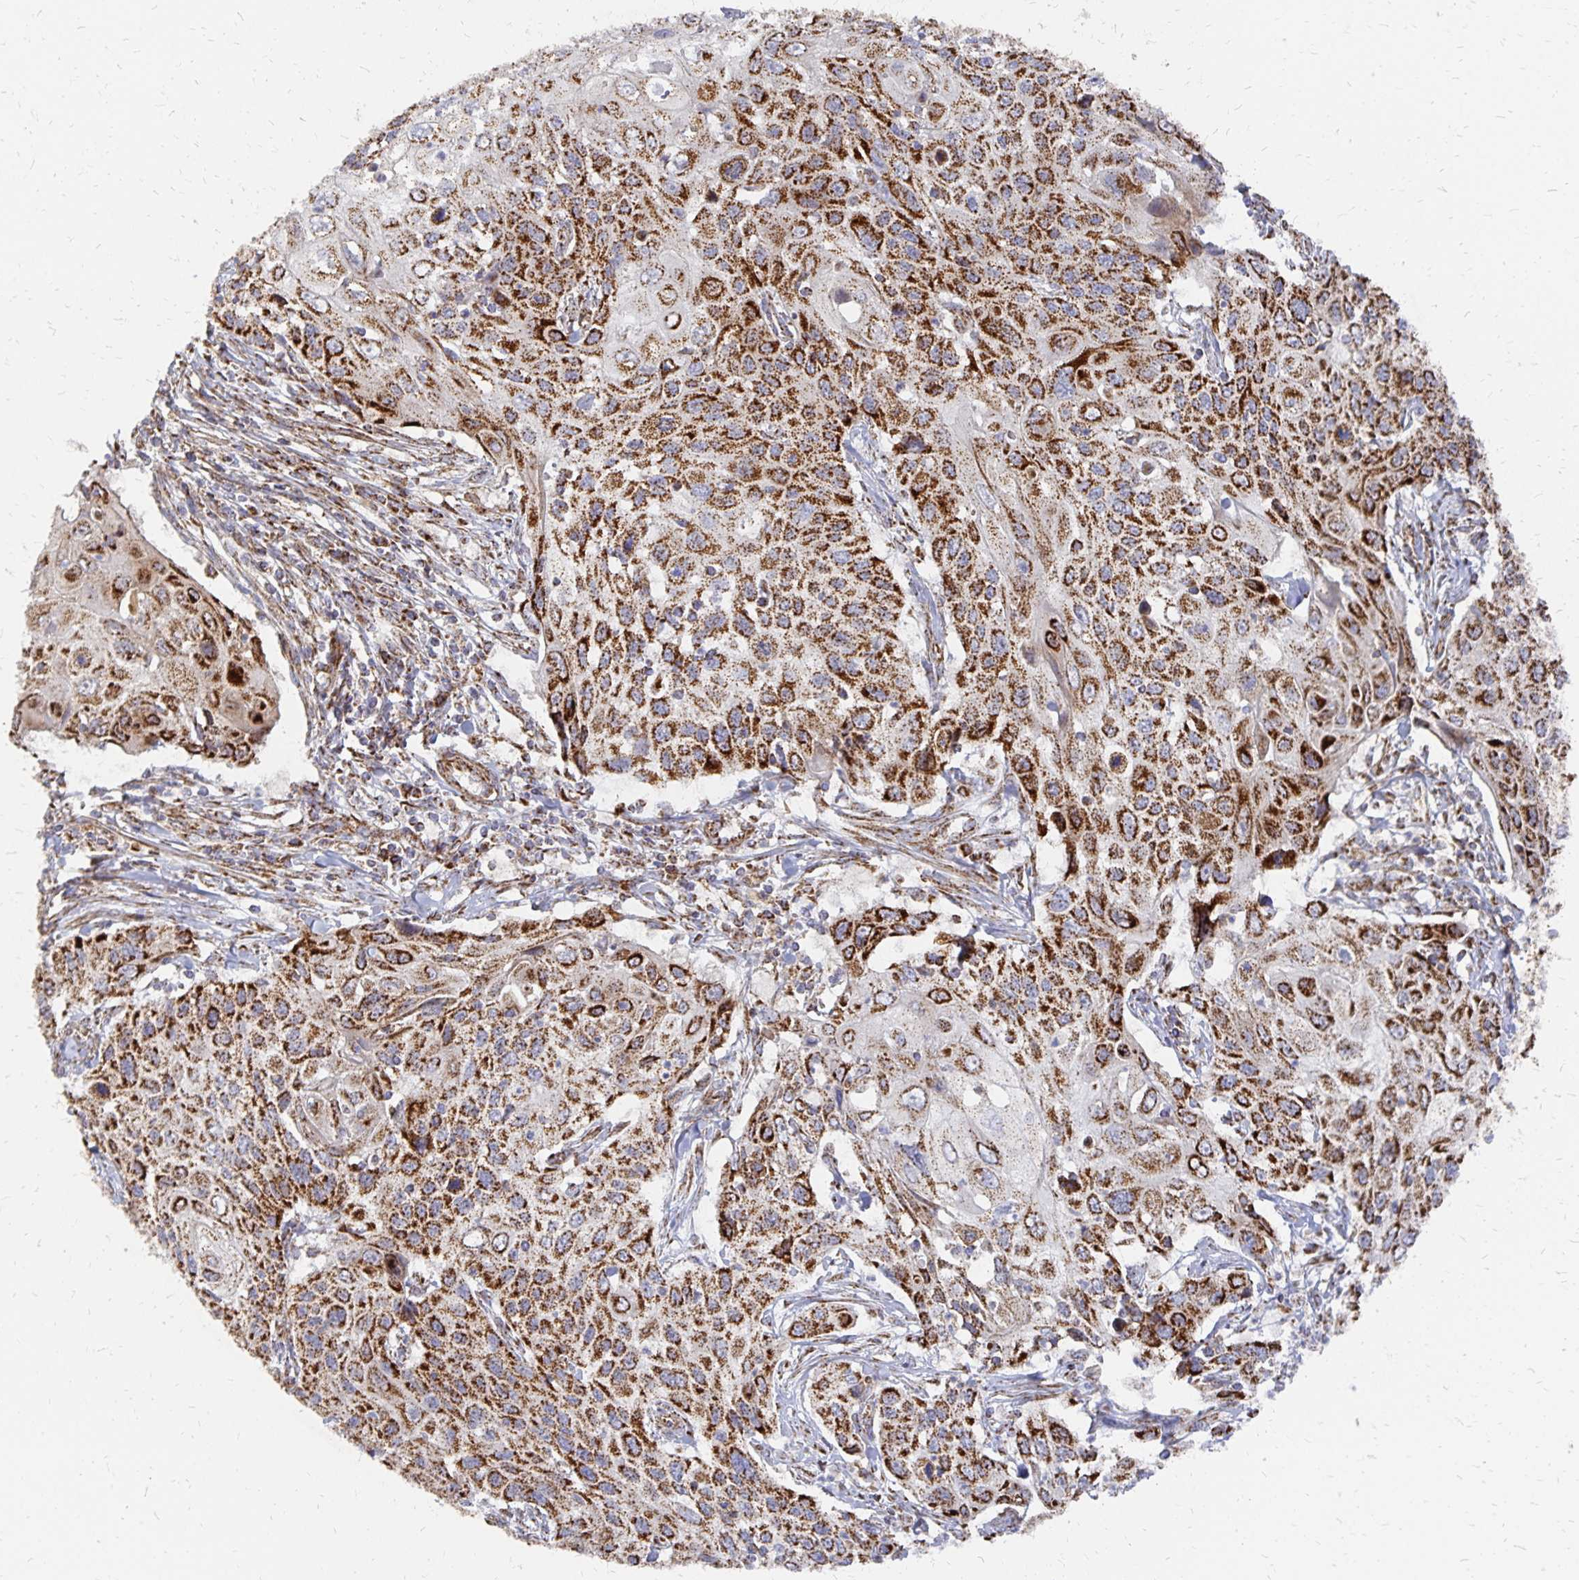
{"staining": {"intensity": "strong", "quantity": ">75%", "location": "cytoplasmic/membranous"}, "tissue": "cervical cancer", "cell_type": "Tumor cells", "image_type": "cancer", "snomed": [{"axis": "morphology", "description": "Squamous cell carcinoma, NOS"}, {"axis": "topography", "description": "Cervix"}], "caption": "Immunohistochemistry photomicrograph of neoplastic tissue: cervical squamous cell carcinoma stained using IHC exhibits high levels of strong protein expression localized specifically in the cytoplasmic/membranous of tumor cells, appearing as a cytoplasmic/membranous brown color.", "gene": "STOML2", "patient": {"sex": "female", "age": 70}}